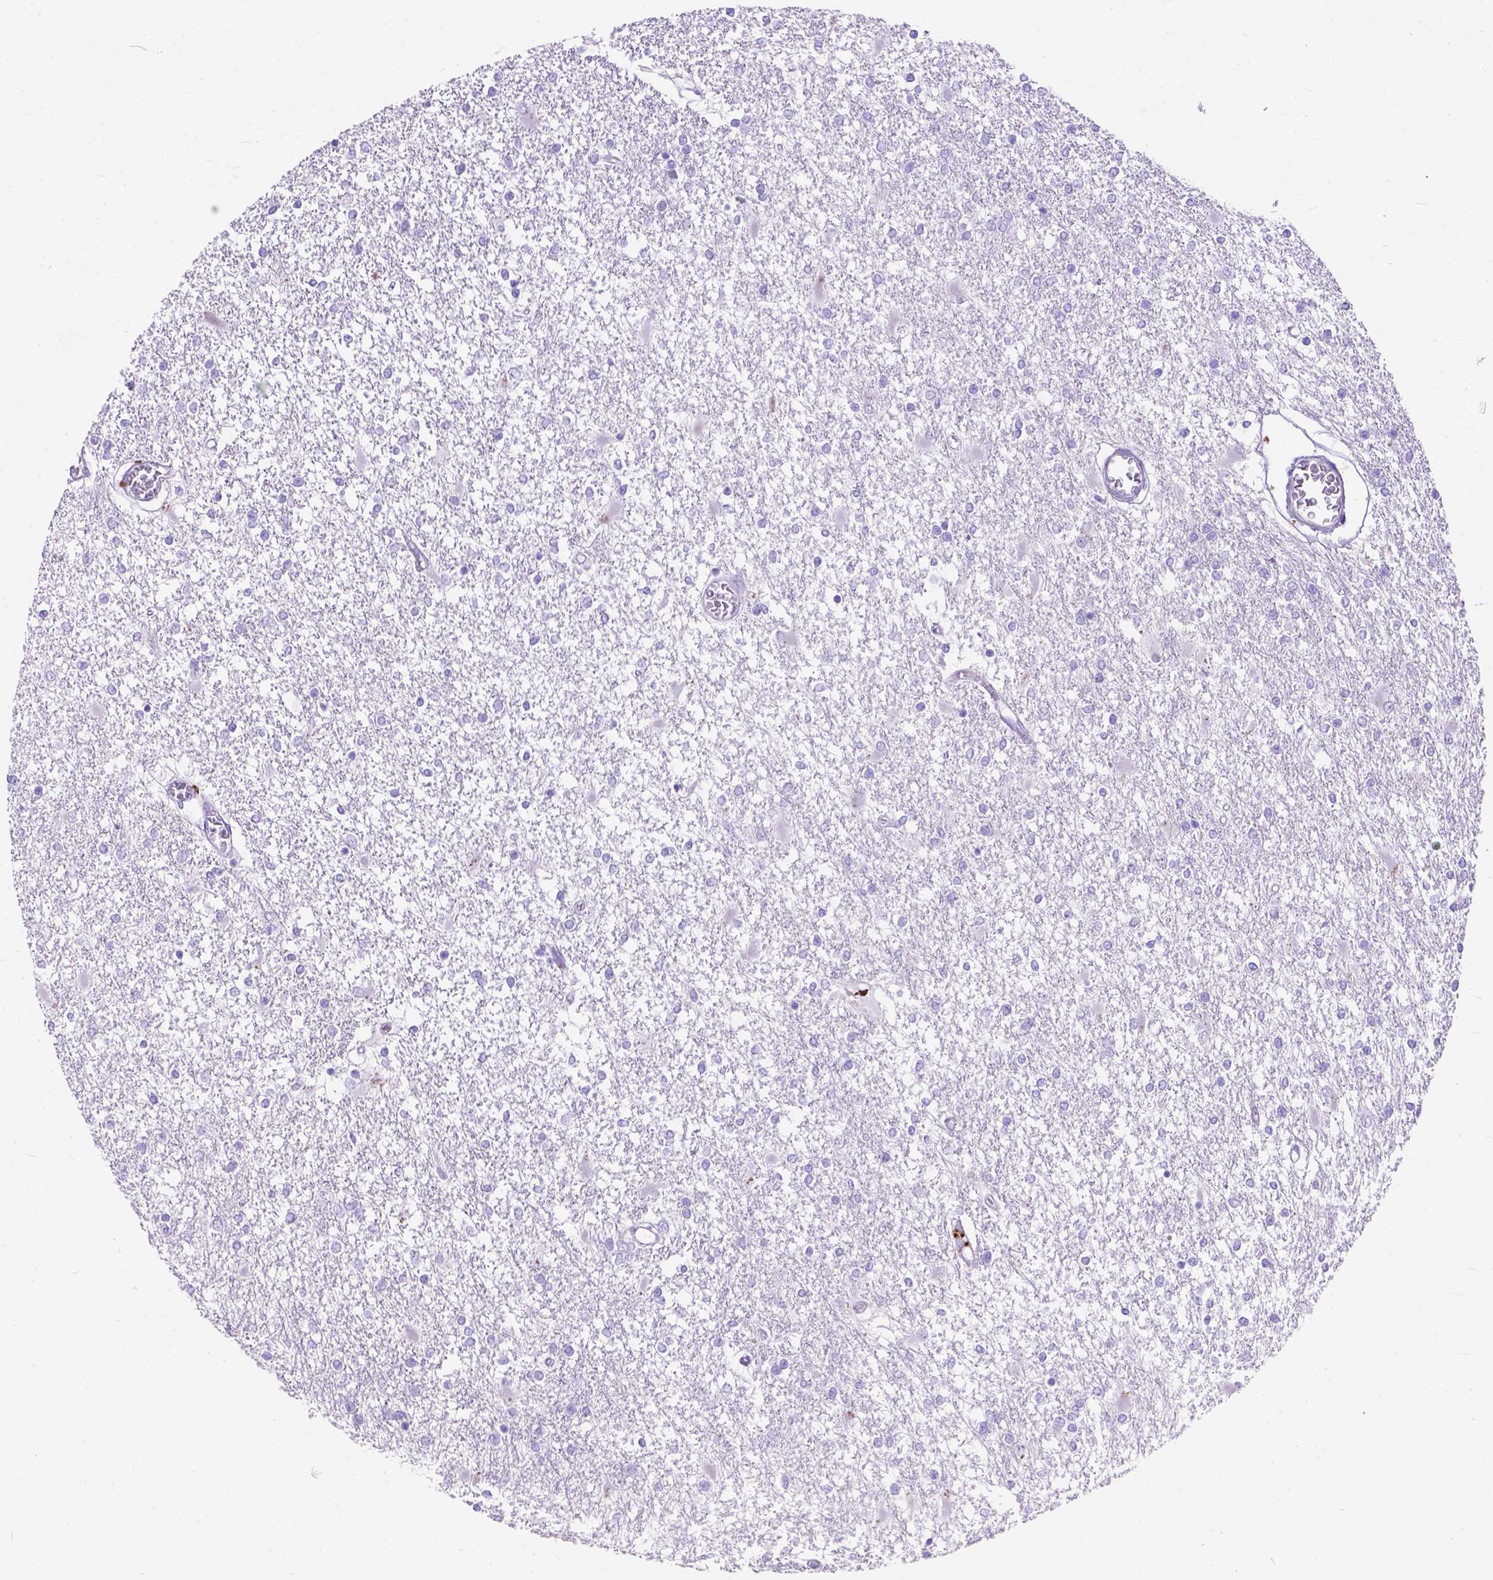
{"staining": {"intensity": "negative", "quantity": "none", "location": "none"}, "tissue": "glioma", "cell_type": "Tumor cells", "image_type": "cancer", "snomed": [{"axis": "morphology", "description": "Glioma, malignant, High grade"}, {"axis": "topography", "description": "Cerebral cortex"}], "caption": "The micrograph demonstrates no significant positivity in tumor cells of glioma.", "gene": "KLHL10", "patient": {"sex": "male", "age": 79}}